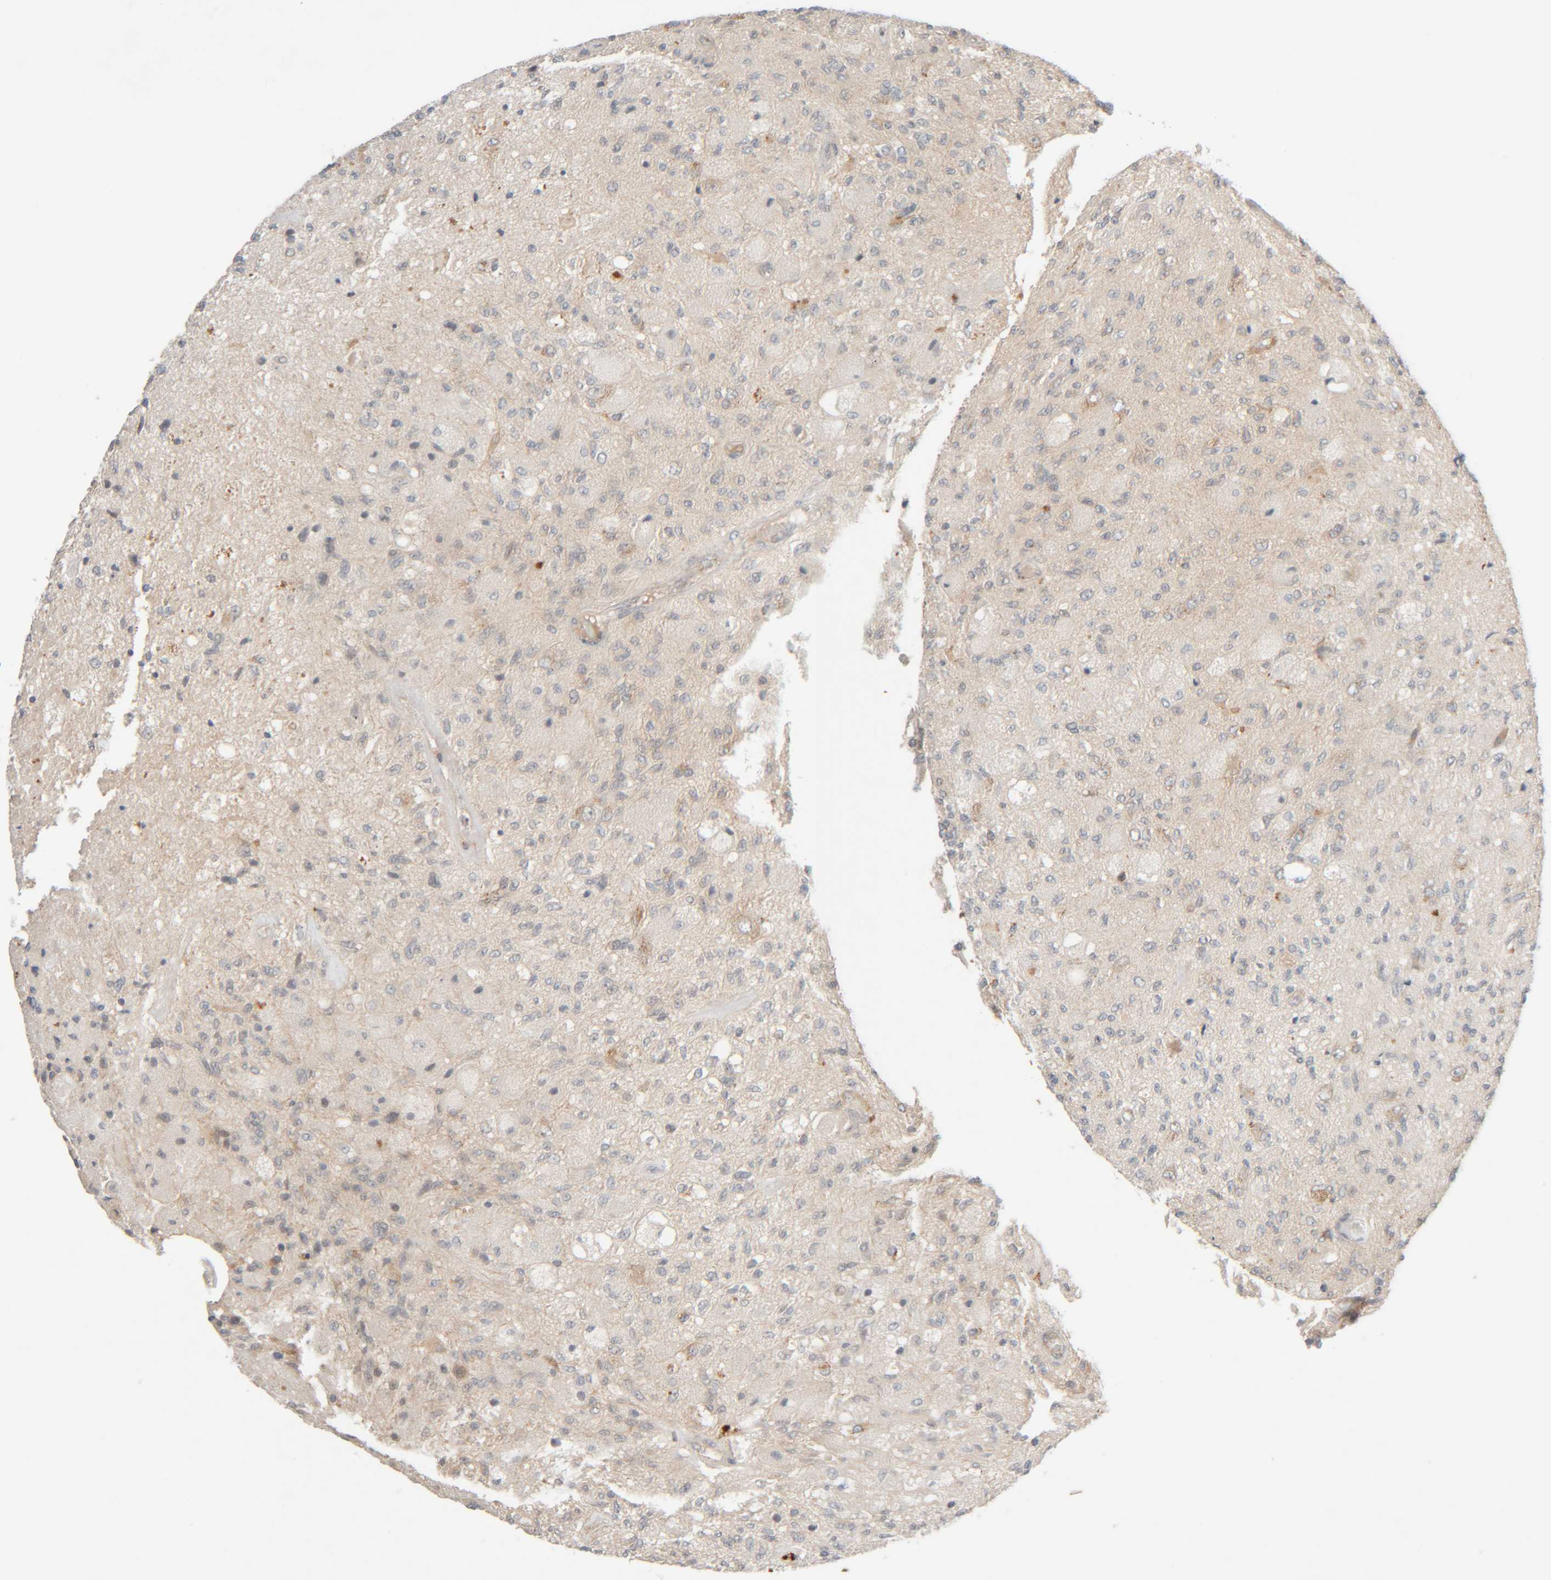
{"staining": {"intensity": "negative", "quantity": "none", "location": "none"}, "tissue": "glioma", "cell_type": "Tumor cells", "image_type": "cancer", "snomed": [{"axis": "morphology", "description": "Normal tissue, NOS"}, {"axis": "morphology", "description": "Glioma, malignant, High grade"}, {"axis": "topography", "description": "Cerebral cortex"}], "caption": "Immunohistochemistry (IHC) image of neoplastic tissue: malignant glioma (high-grade) stained with DAB (3,3'-diaminobenzidine) displays no significant protein positivity in tumor cells.", "gene": "CHKA", "patient": {"sex": "male", "age": 77}}